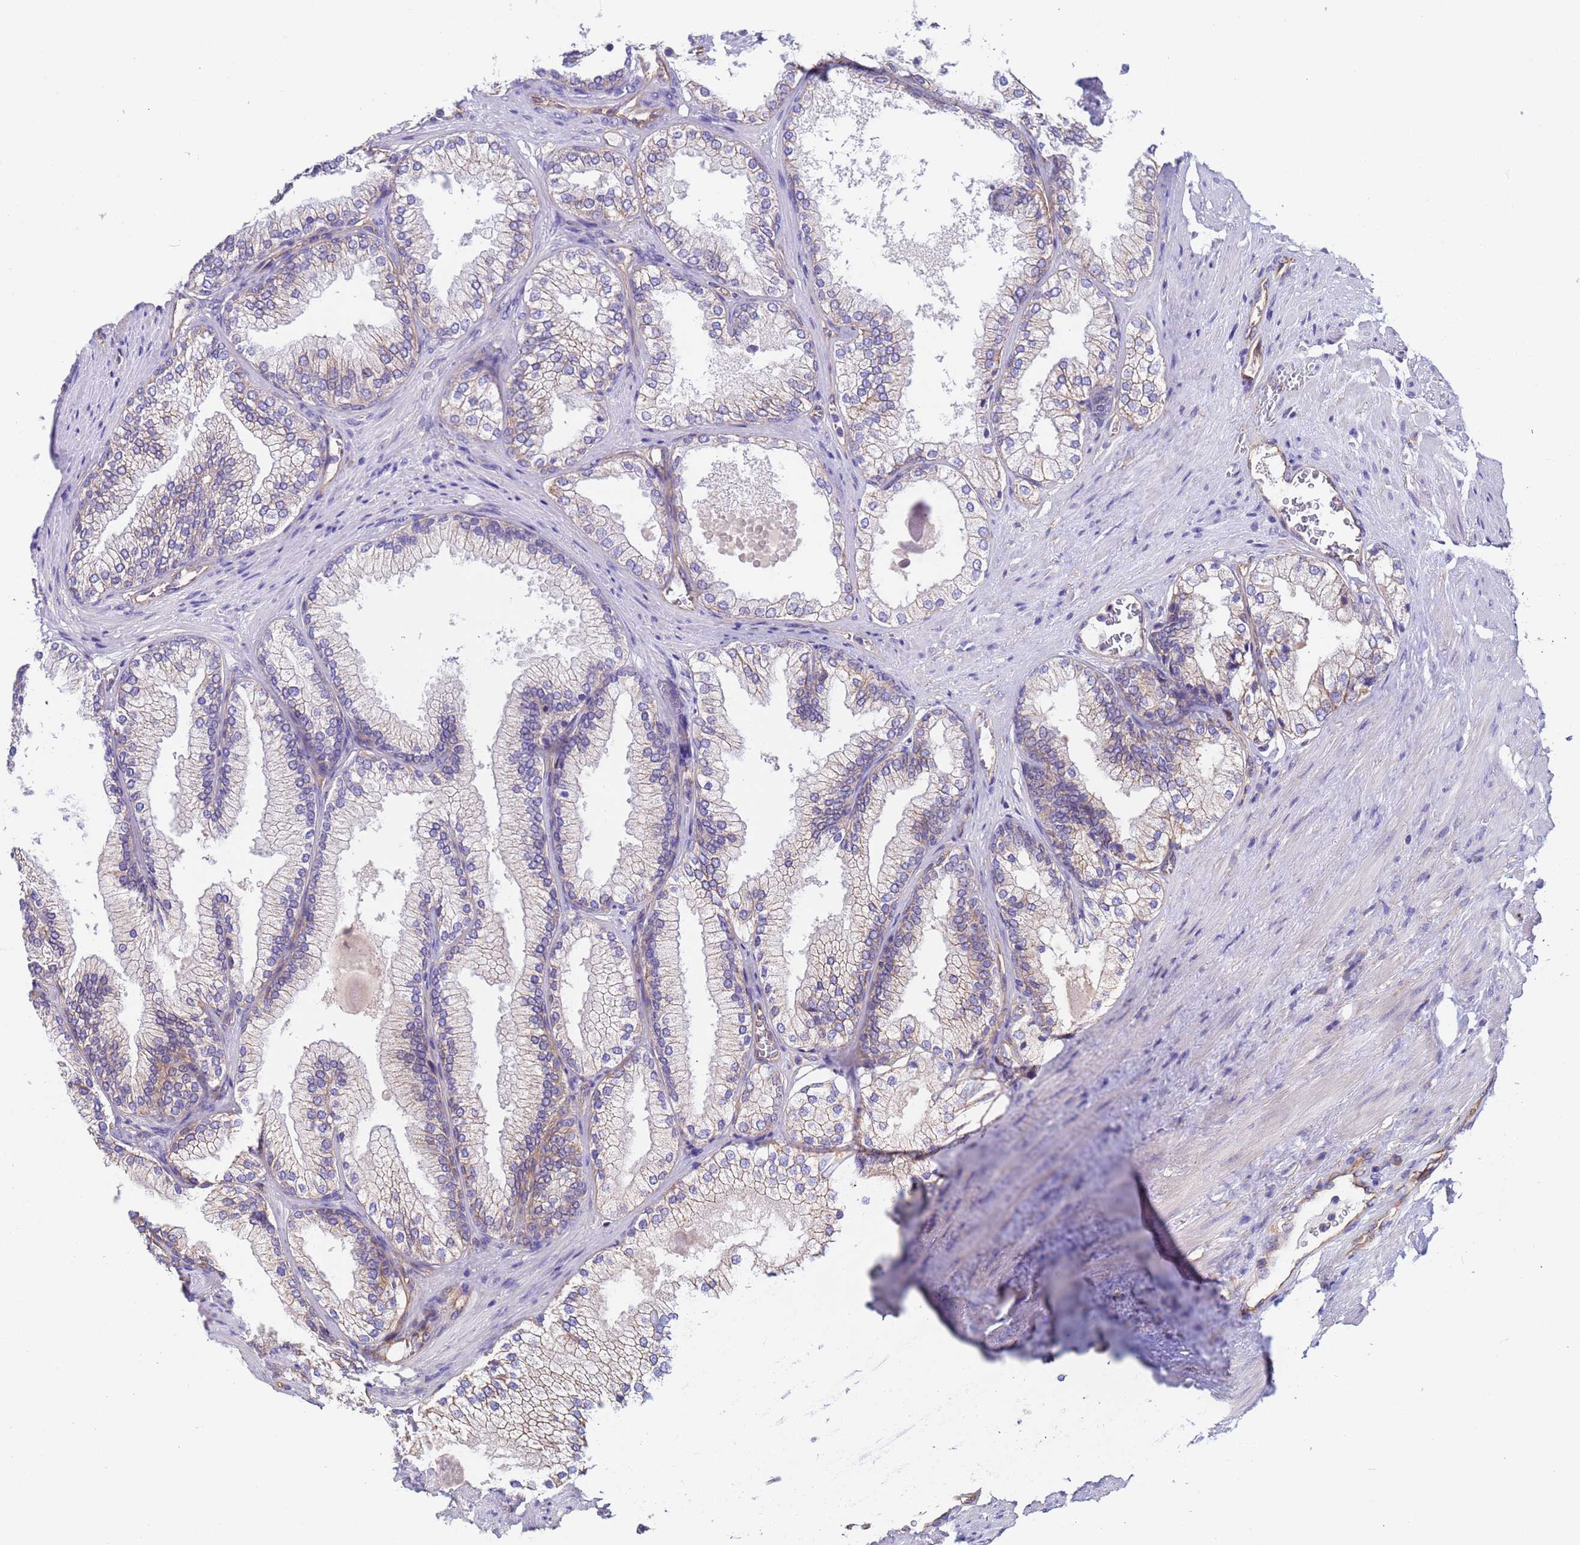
{"staining": {"intensity": "moderate", "quantity": "25%-75%", "location": "cytoplasmic/membranous"}, "tissue": "prostate", "cell_type": "Glandular cells", "image_type": "normal", "snomed": [{"axis": "morphology", "description": "Normal tissue, NOS"}, {"axis": "topography", "description": "Prostate"}], "caption": "DAB immunohistochemical staining of normal prostate demonstrates moderate cytoplasmic/membranous protein staining in about 25%-75% of glandular cells.", "gene": "ZNF248", "patient": {"sex": "male", "age": 76}}